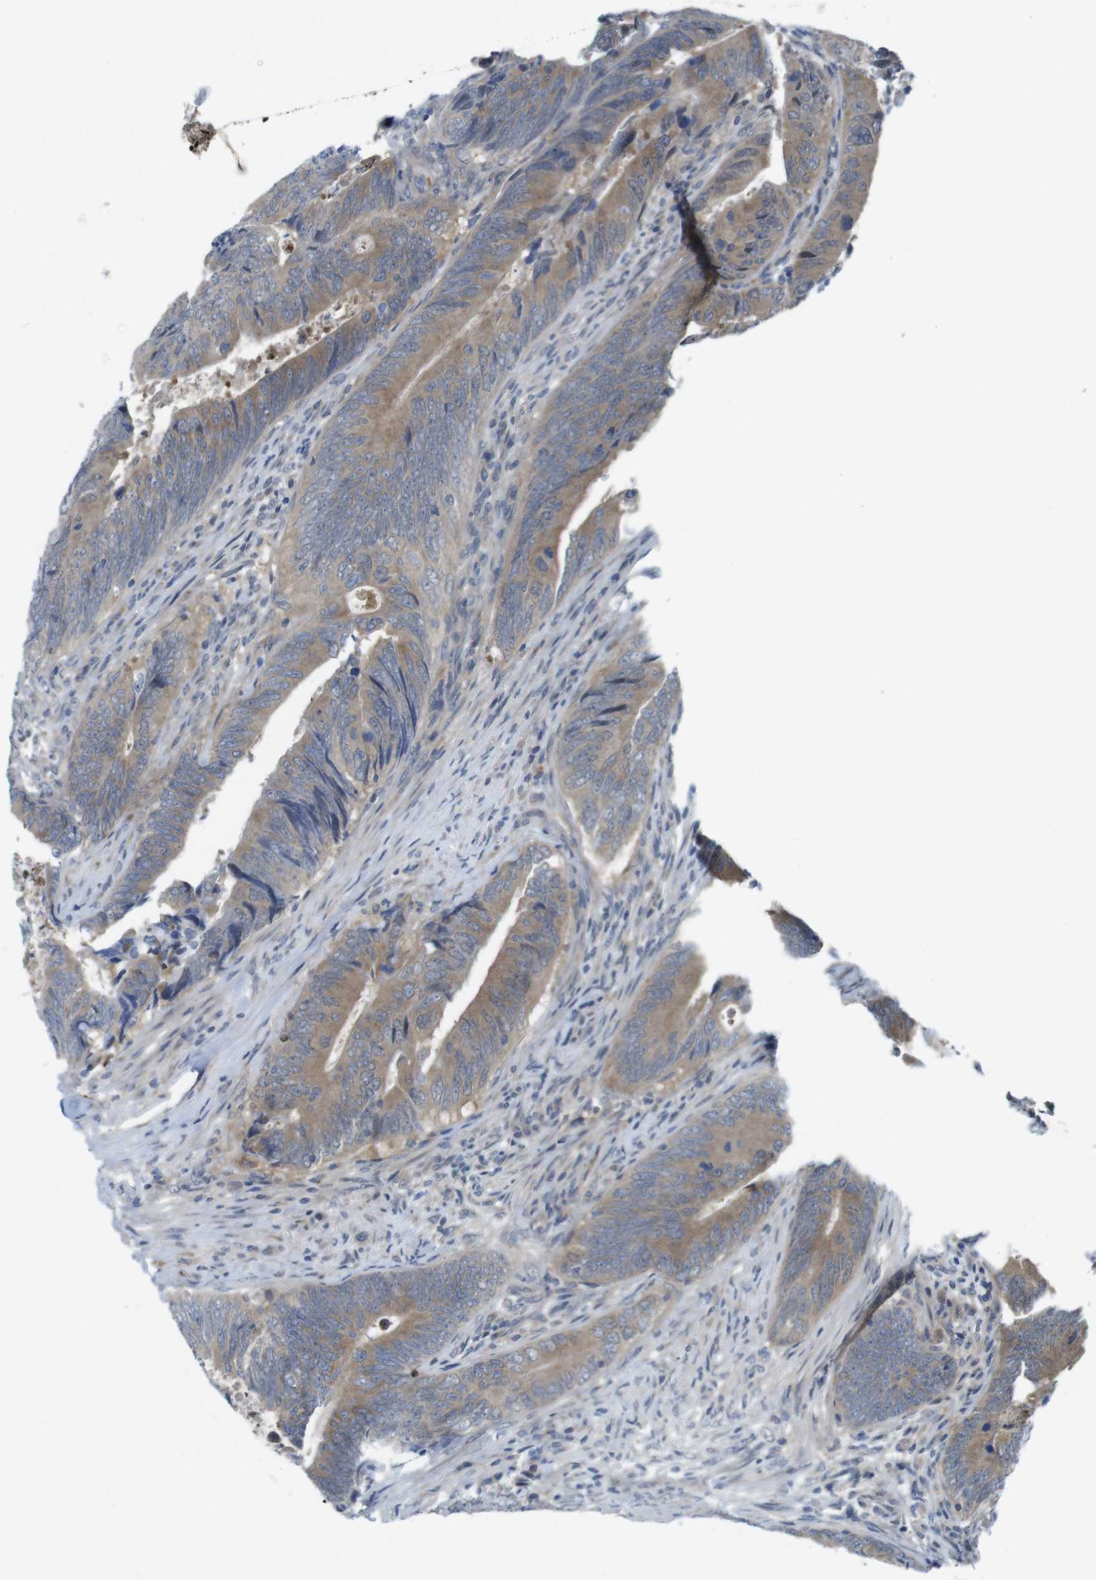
{"staining": {"intensity": "moderate", "quantity": ">75%", "location": "cytoplasmic/membranous"}, "tissue": "colorectal cancer", "cell_type": "Tumor cells", "image_type": "cancer", "snomed": [{"axis": "morphology", "description": "Normal tissue, NOS"}, {"axis": "morphology", "description": "Adenocarcinoma, NOS"}, {"axis": "topography", "description": "Colon"}], "caption": "Tumor cells display medium levels of moderate cytoplasmic/membranous staining in approximately >75% of cells in human colorectal cancer (adenocarcinoma). (DAB = brown stain, brightfield microscopy at high magnification).", "gene": "CASP2", "patient": {"sex": "male", "age": 56}}